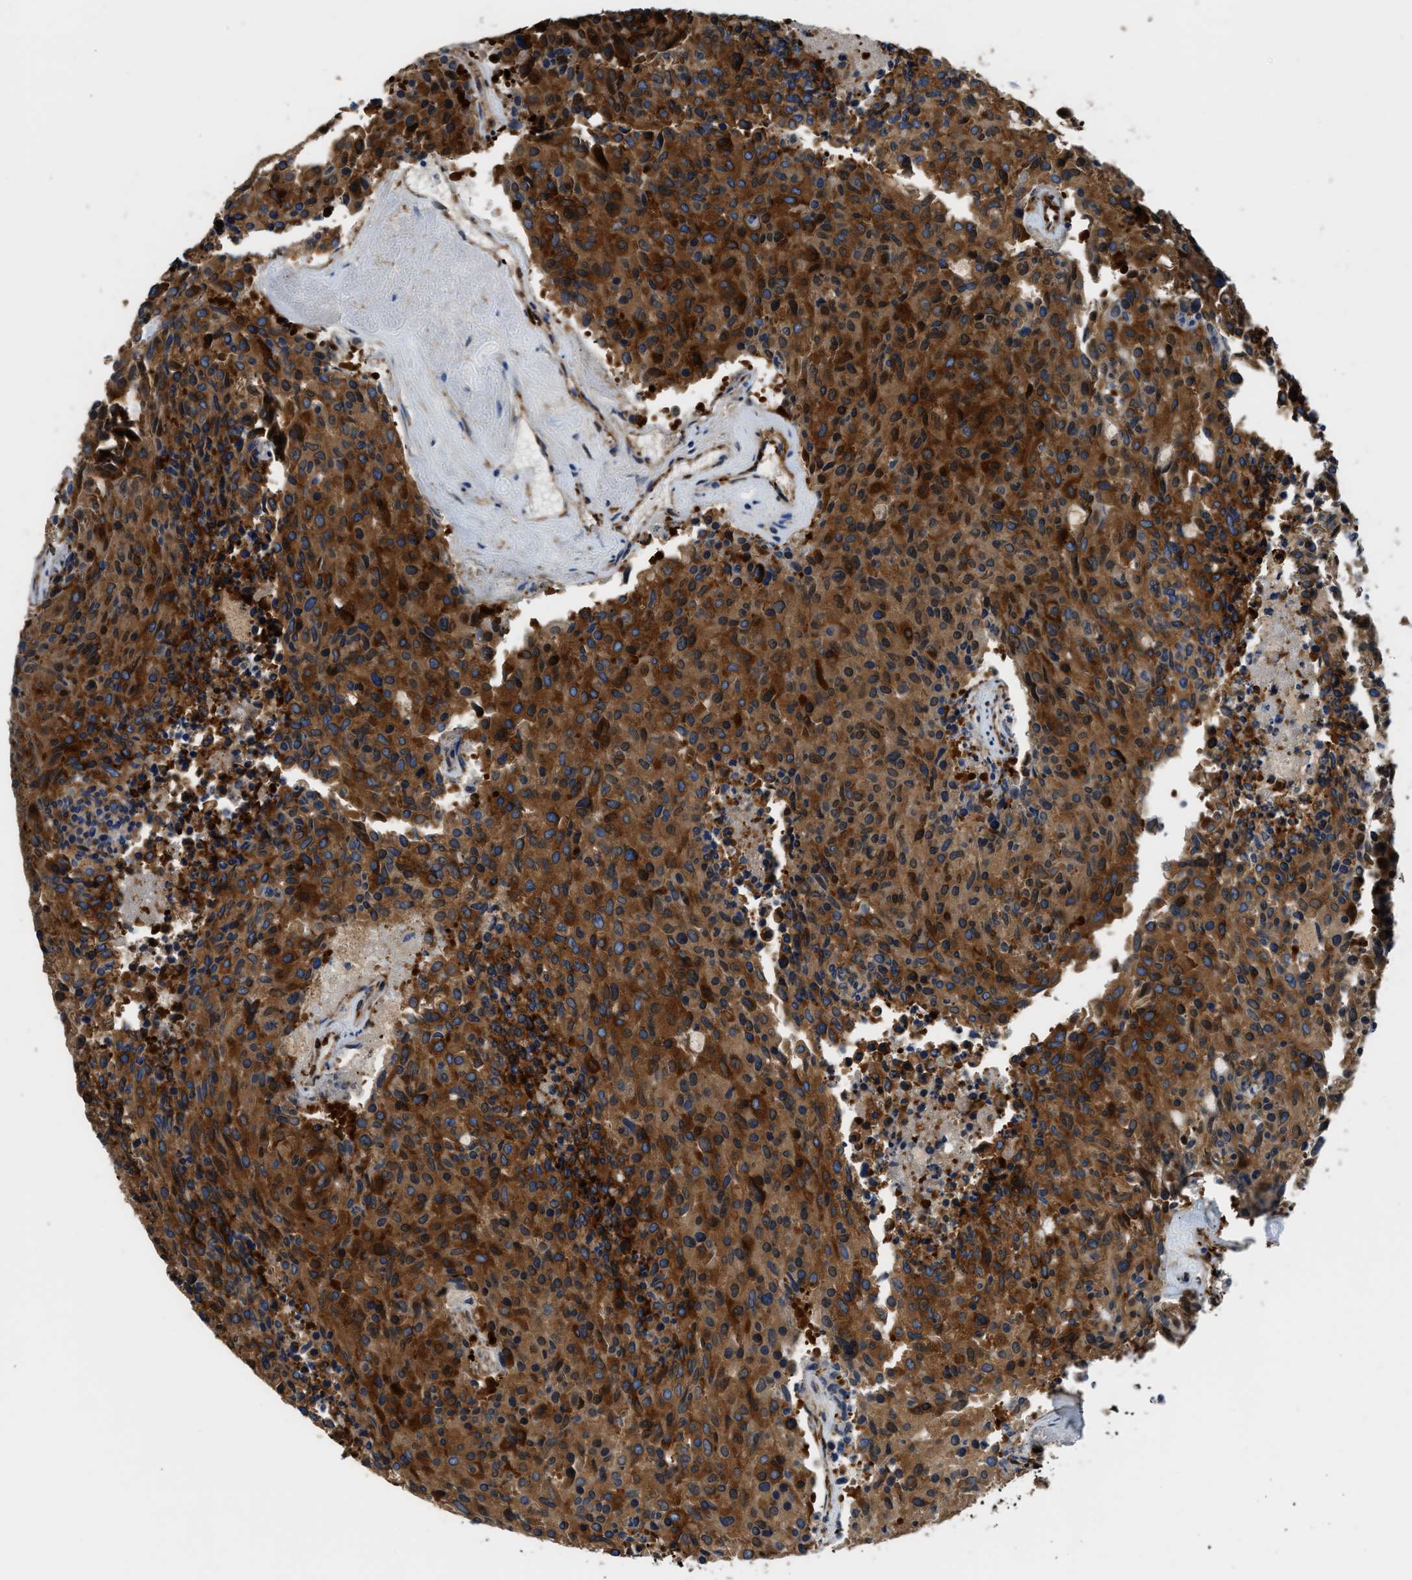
{"staining": {"intensity": "strong", "quantity": ">75%", "location": "cytoplasmic/membranous"}, "tissue": "carcinoid", "cell_type": "Tumor cells", "image_type": "cancer", "snomed": [{"axis": "morphology", "description": "Carcinoid, malignant, NOS"}, {"axis": "topography", "description": "Pancreas"}], "caption": "Strong cytoplasmic/membranous staining is appreciated in approximately >75% of tumor cells in carcinoid (malignant). The staining was performed using DAB, with brown indicating positive protein expression. Nuclei are stained blue with hematoxylin.", "gene": "ZSWIM5", "patient": {"sex": "female", "age": 54}}